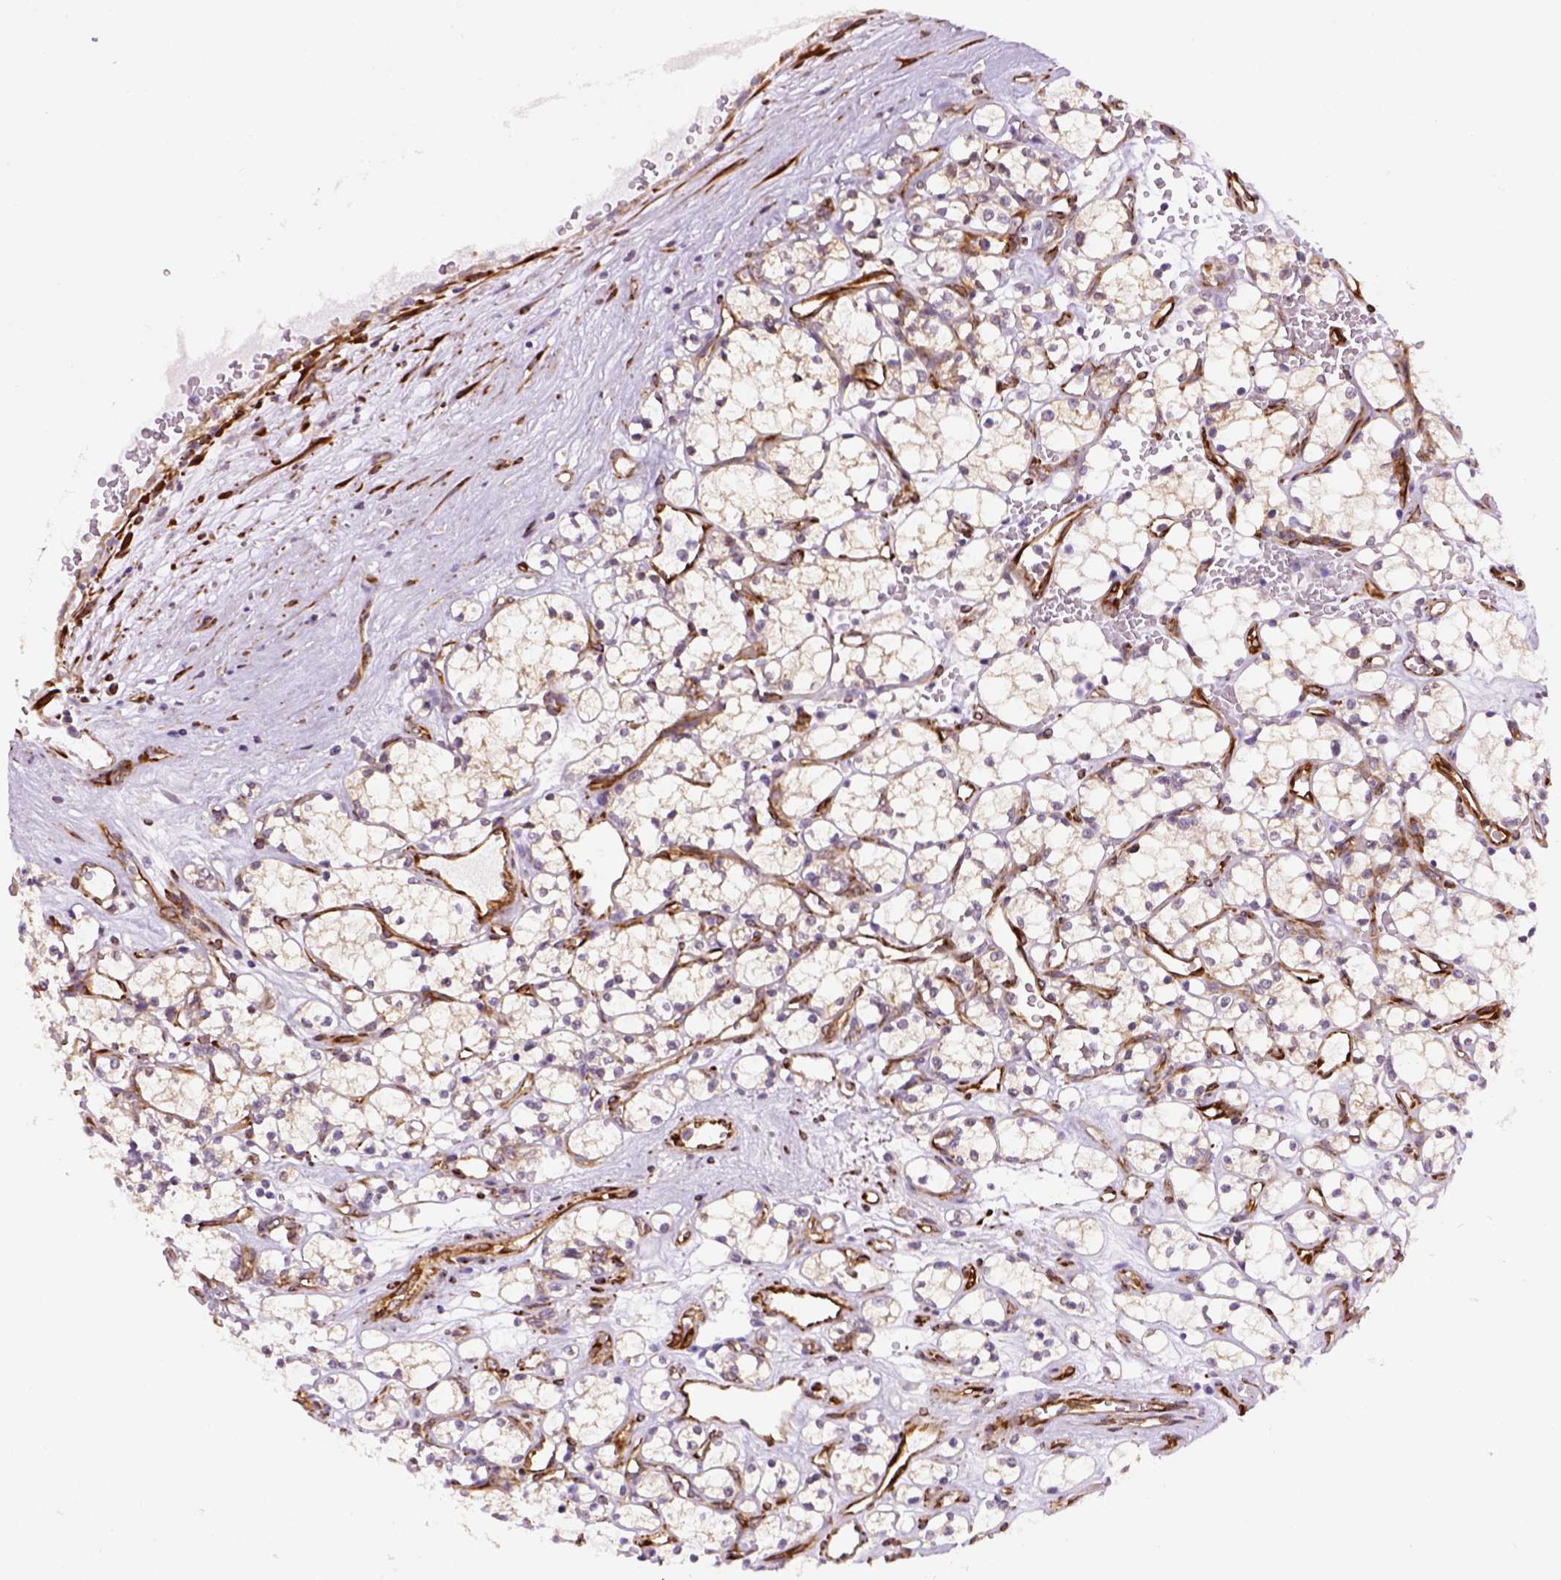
{"staining": {"intensity": "weak", "quantity": ">75%", "location": "cytoplasmic/membranous"}, "tissue": "renal cancer", "cell_type": "Tumor cells", "image_type": "cancer", "snomed": [{"axis": "morphology", "description": "Adenocarcinoma, NOS"}, {"axis": "topography", "description": "Kidney"}], "caption": "High-magnification brightfield microscopy of renal cancer stained with DAB (brown) and counterstained with hematoxylin (blue). tumor cells exhibit weak cytoplasmic/membranous positivity is present in about>75% of cells.", "gene": "KAZN", "patient": {"sex": "female", "age": 69}}